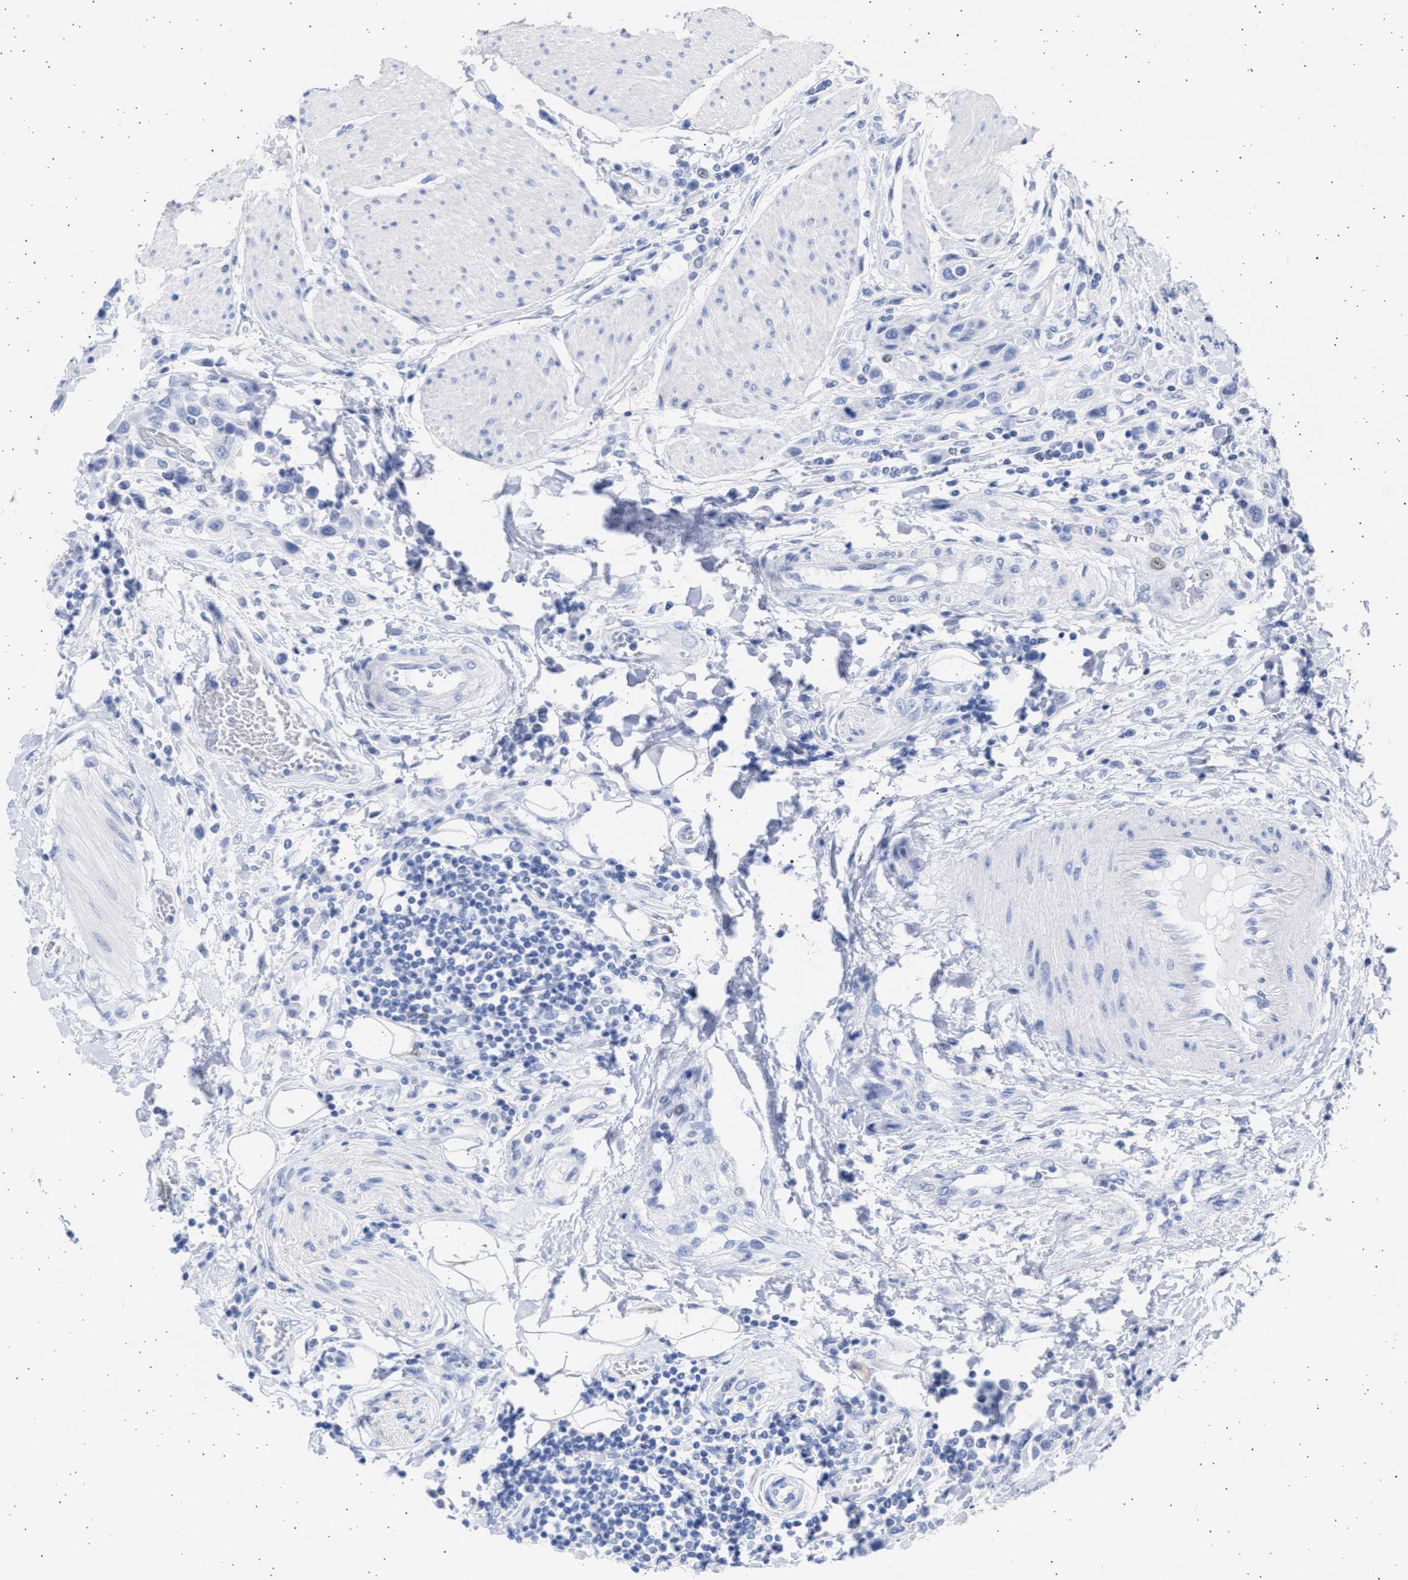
{"staining": {"intensity": "negative", "quantity": "none", "location": "none"}, "tissue": "urothelial cancer", "cell_type": "Tumor cells", "image_type": "cancer", "snomed": [{"axis": "morphology", "description": "Urothelial carcinoma, High grade"}, {"axis": "topography", "description": "Urinary bladder"}], "caption": "Protein analysis of urothelial cancer reveals no significant staining in tumor cells. (Stains: DAB (3,3'-diaminobenzidine) immunohistochemistry with hematoxylin counter stain, Microscopy: brightfield microscopy at high magnification).", "gene": "ALDOC", "patient": {"sex": "male", "age": 50}}